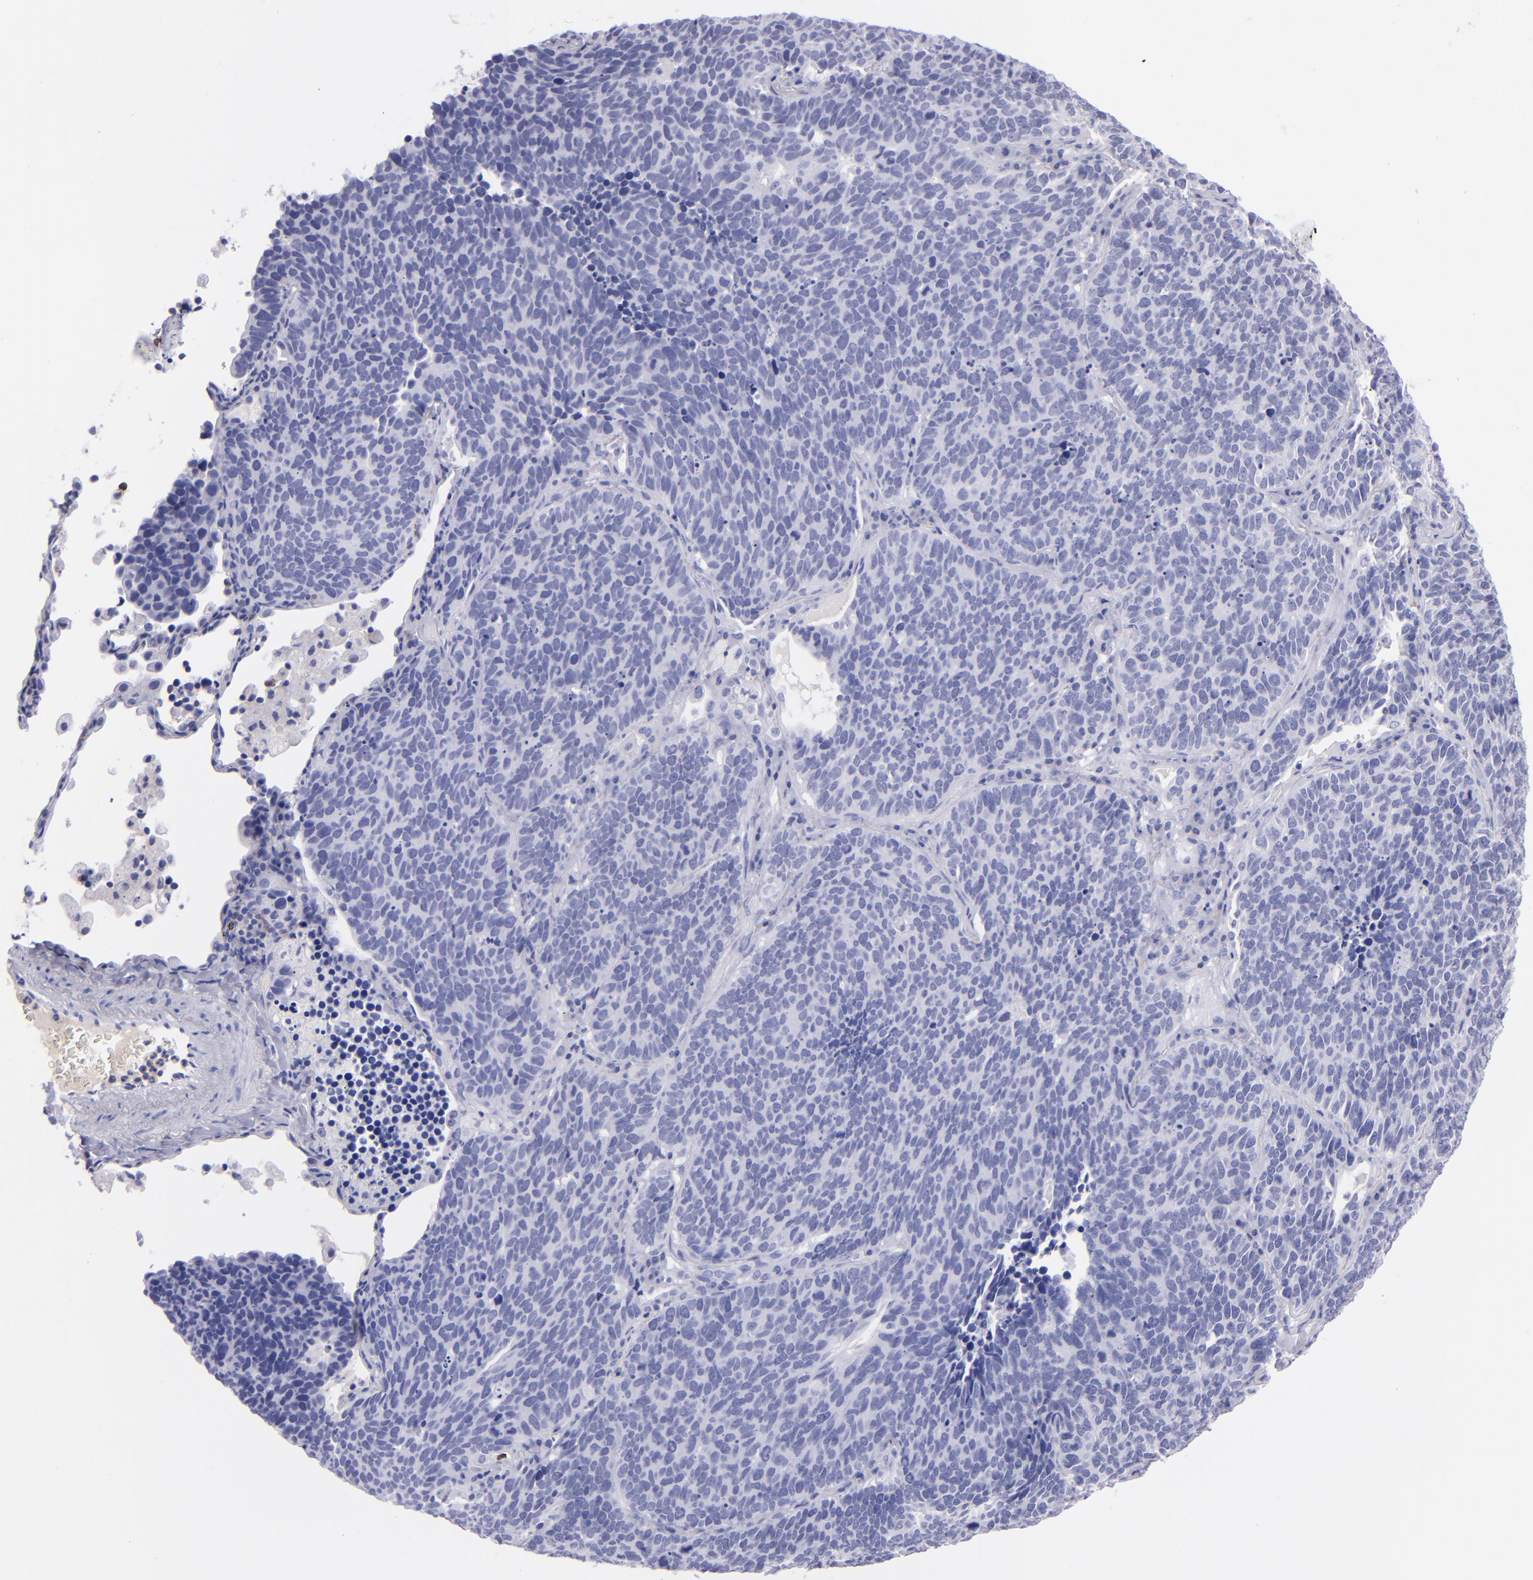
{"staining": {"intensity": "negative", "quantity": "none", "location": "none"}, "tissue": "lung cancer", "cell_type": "Tumor cells", "image_type": "cancer", "snomed": [{"axis": "morphology", "description": "Neoplasm, malignant, NOS"}, {"axis": "topography", "description": "Lung"}], "caption": "This micrograph is of lung cancer (neoplasm (malignant)) stained with immunohistochemistry to label a protein in brown with the nuclei are counter-stained blue. There is no expression in tumor cells.", "gene": "CD37", "patient": {"sex": "female", "age": 75}}